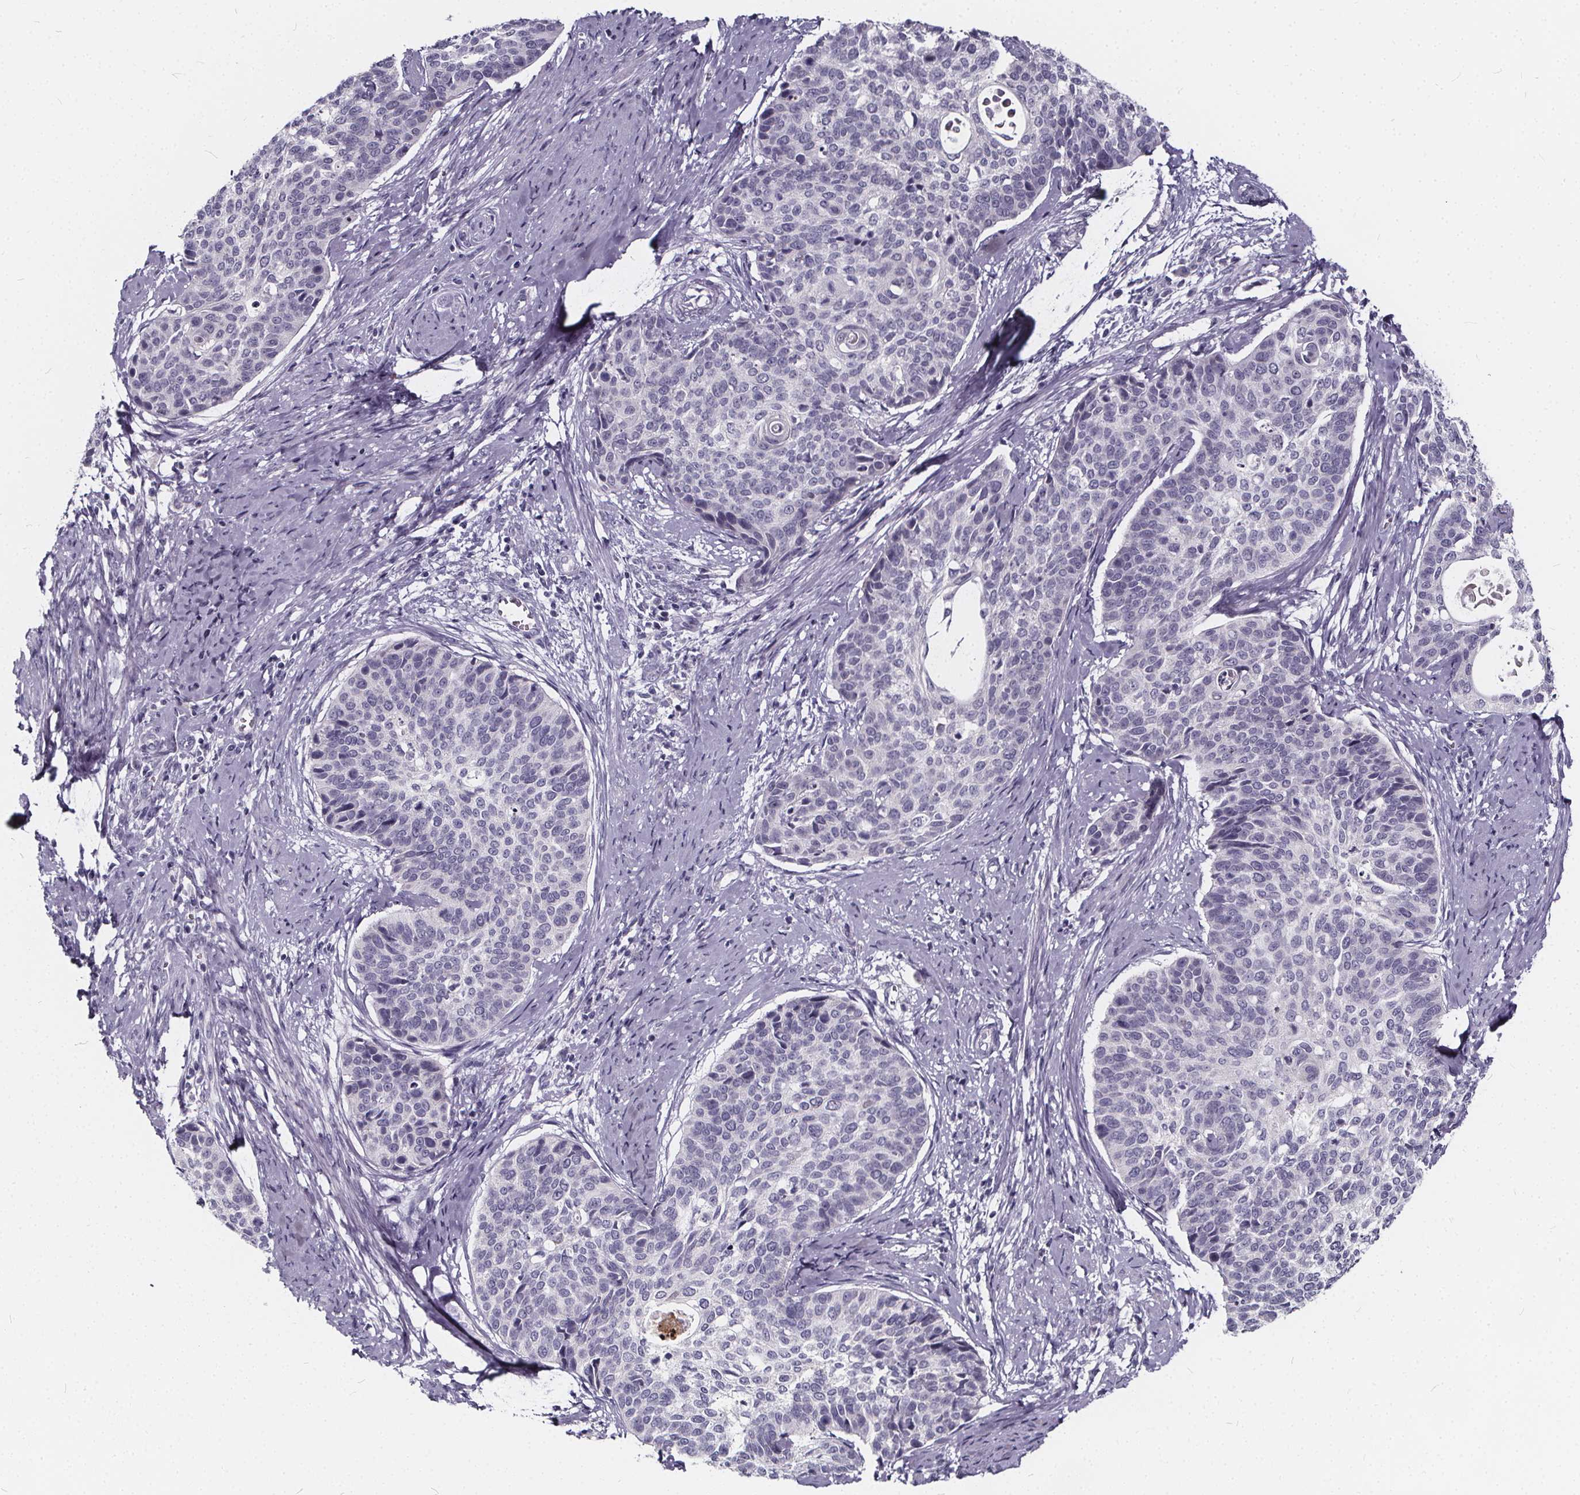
{"staining": {"intensity": "negative", "quantity": "none", "location": "none"}, "tissue": "cervical cancer", "cell_type": "Tumor cells", "image_type": "cancer", "snomed": [{"axis": "morphology", "description": "Squamous cell carcinoma, NOS"}, {"axis": "topography", "description": "Cervix"}], "caption": "Cervical cancer (squamous cell carcinoma) stained for a protein using IHC demonstrates no positivity tumor cells.", "gene": "SPEF2", "patient": {"sex": "female", "age": 69}}